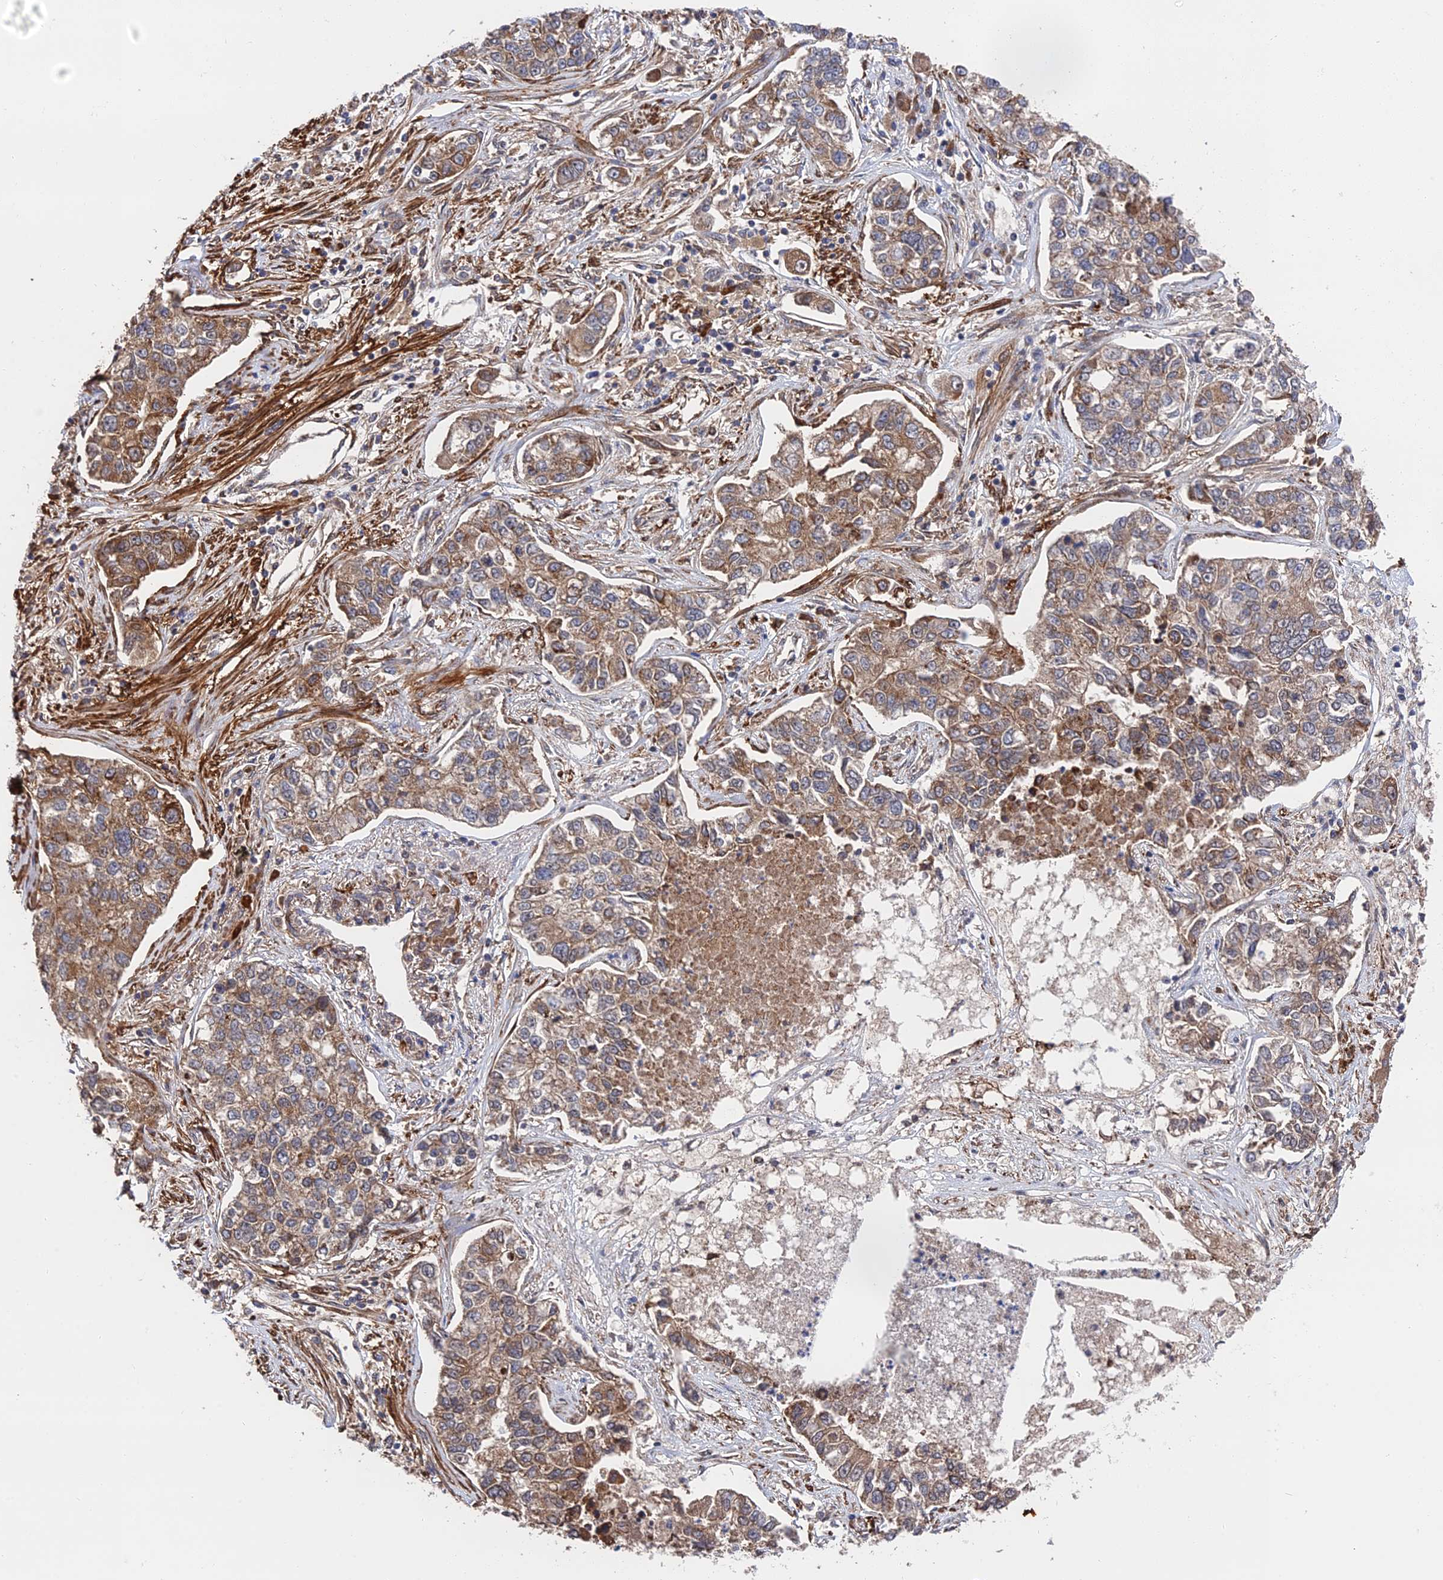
{"staining": {"intensity": "moderate", "quantity": ">75%", "location": "cytoplasmic/membranous"}, "tissue": "lung cancer", "cell_type": "Tumor cells", "image_type": "cancer", "snomed": [{"axis": "morphology", "description": "Adenocarcinoma, NOS"}, {"axis": "topography", "description": "Lung"}], "caption": "Tumor cells demonstrate medium levels of moderate cytoplasmic/membranous staining in approximately >75% of cells in human lung adenocarcinoma.", "gene": "ZNF320", "patient": {"sex": "male", "age": 49}}